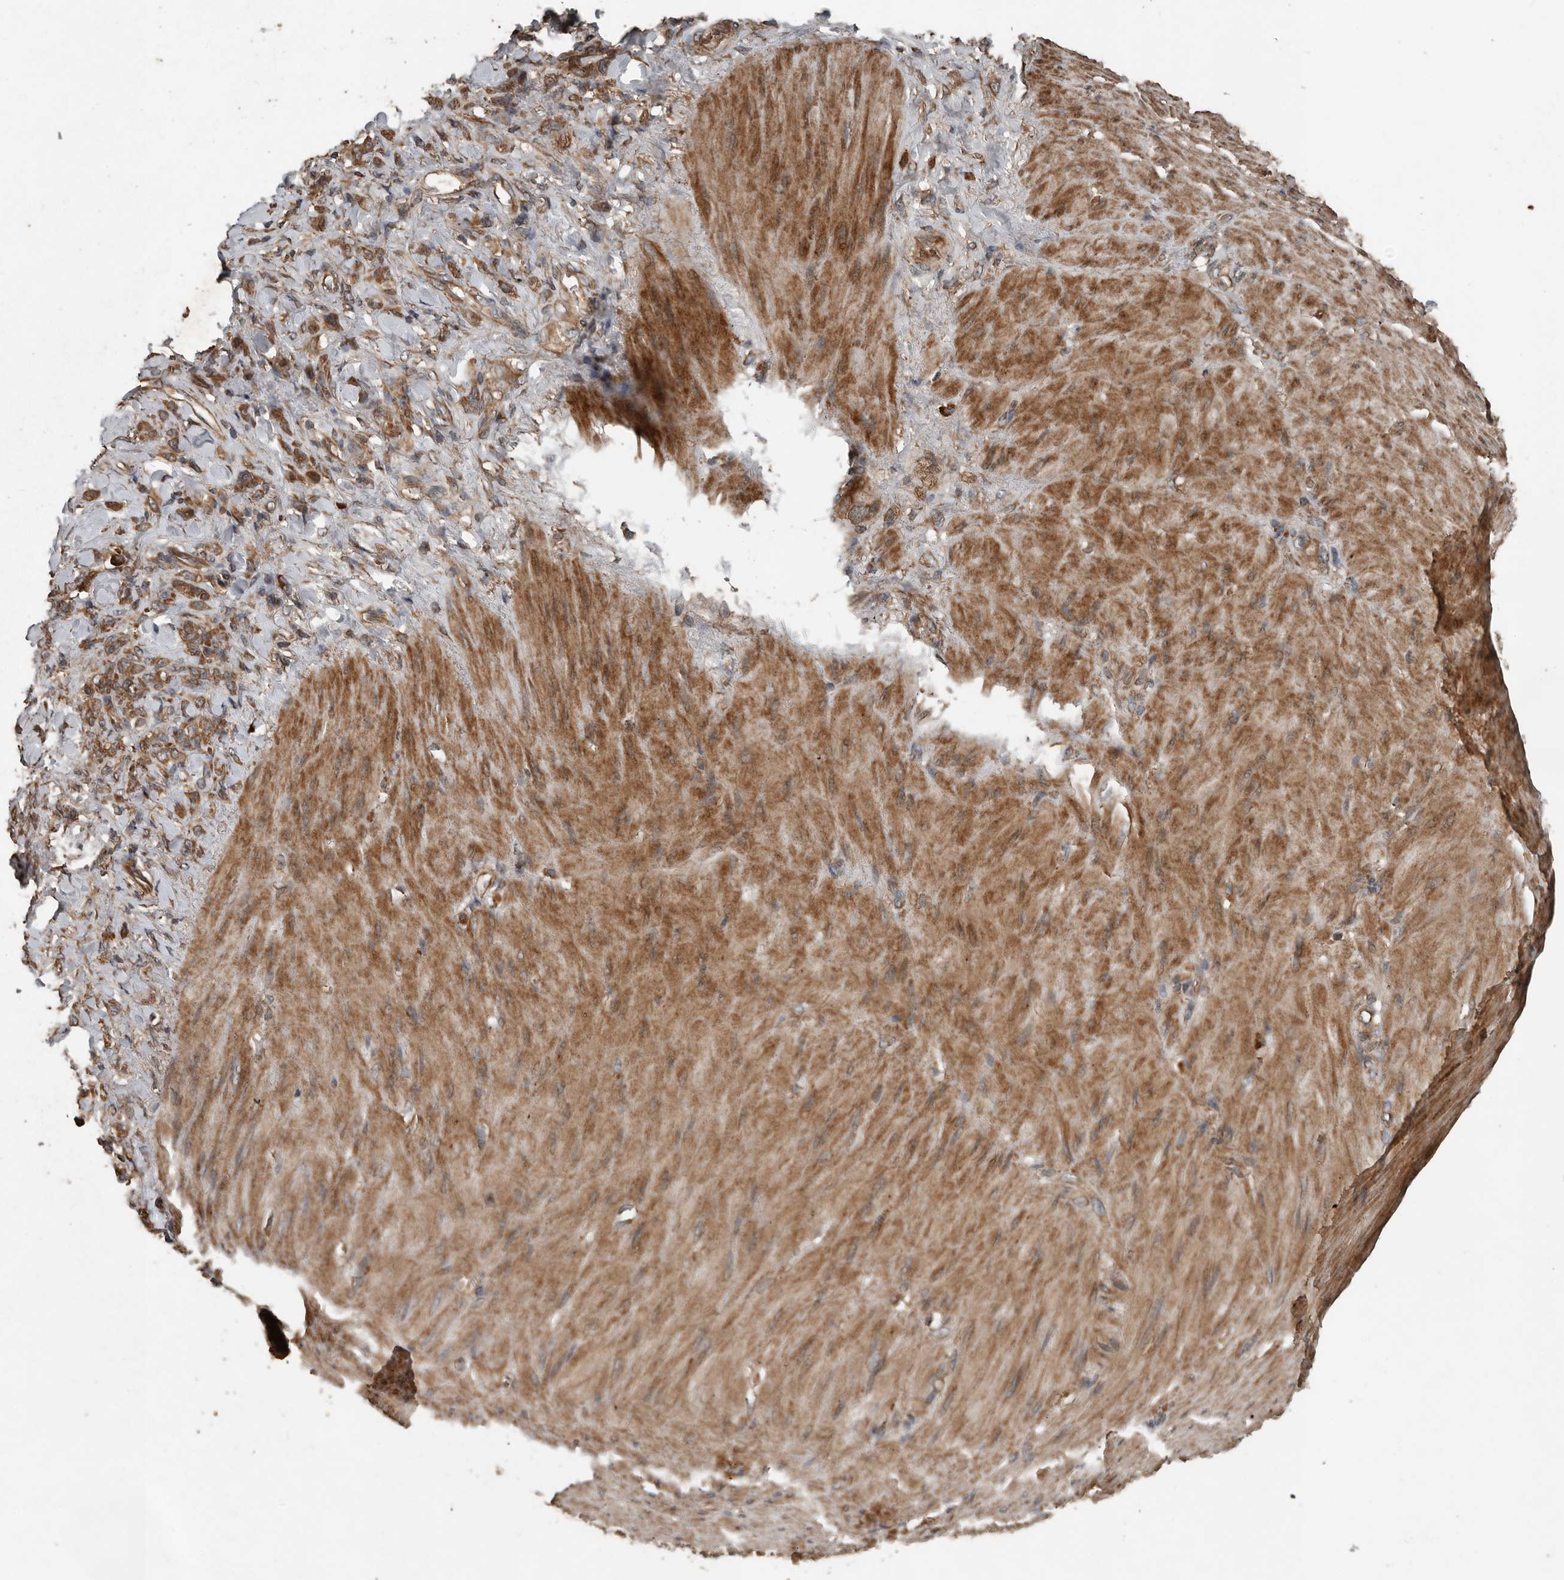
{"staining": {"intensity": "moderate", "quantity": ">75%", "location": "cytoplasmic/membranous"}, "tissue": "stomach cancer", "cell_type": "Tumor cells", "image_type": "cancer", "snomed": [{"axis": "morphology", "description": "Normal tissue, NOS"}, {"axis": "morphology", "description": "Adenocarcinoma, NOS"}, {"axis": "topography", "description": "Stomach"}], "caption": "Protein expression by immunohistochemistry shows moderate cytoplasmic/membranous expression in approximately >75% of tumor cells in stomach cancer.", "gene": "RNF207", "patient": {"sex": "male", "age": 82}}